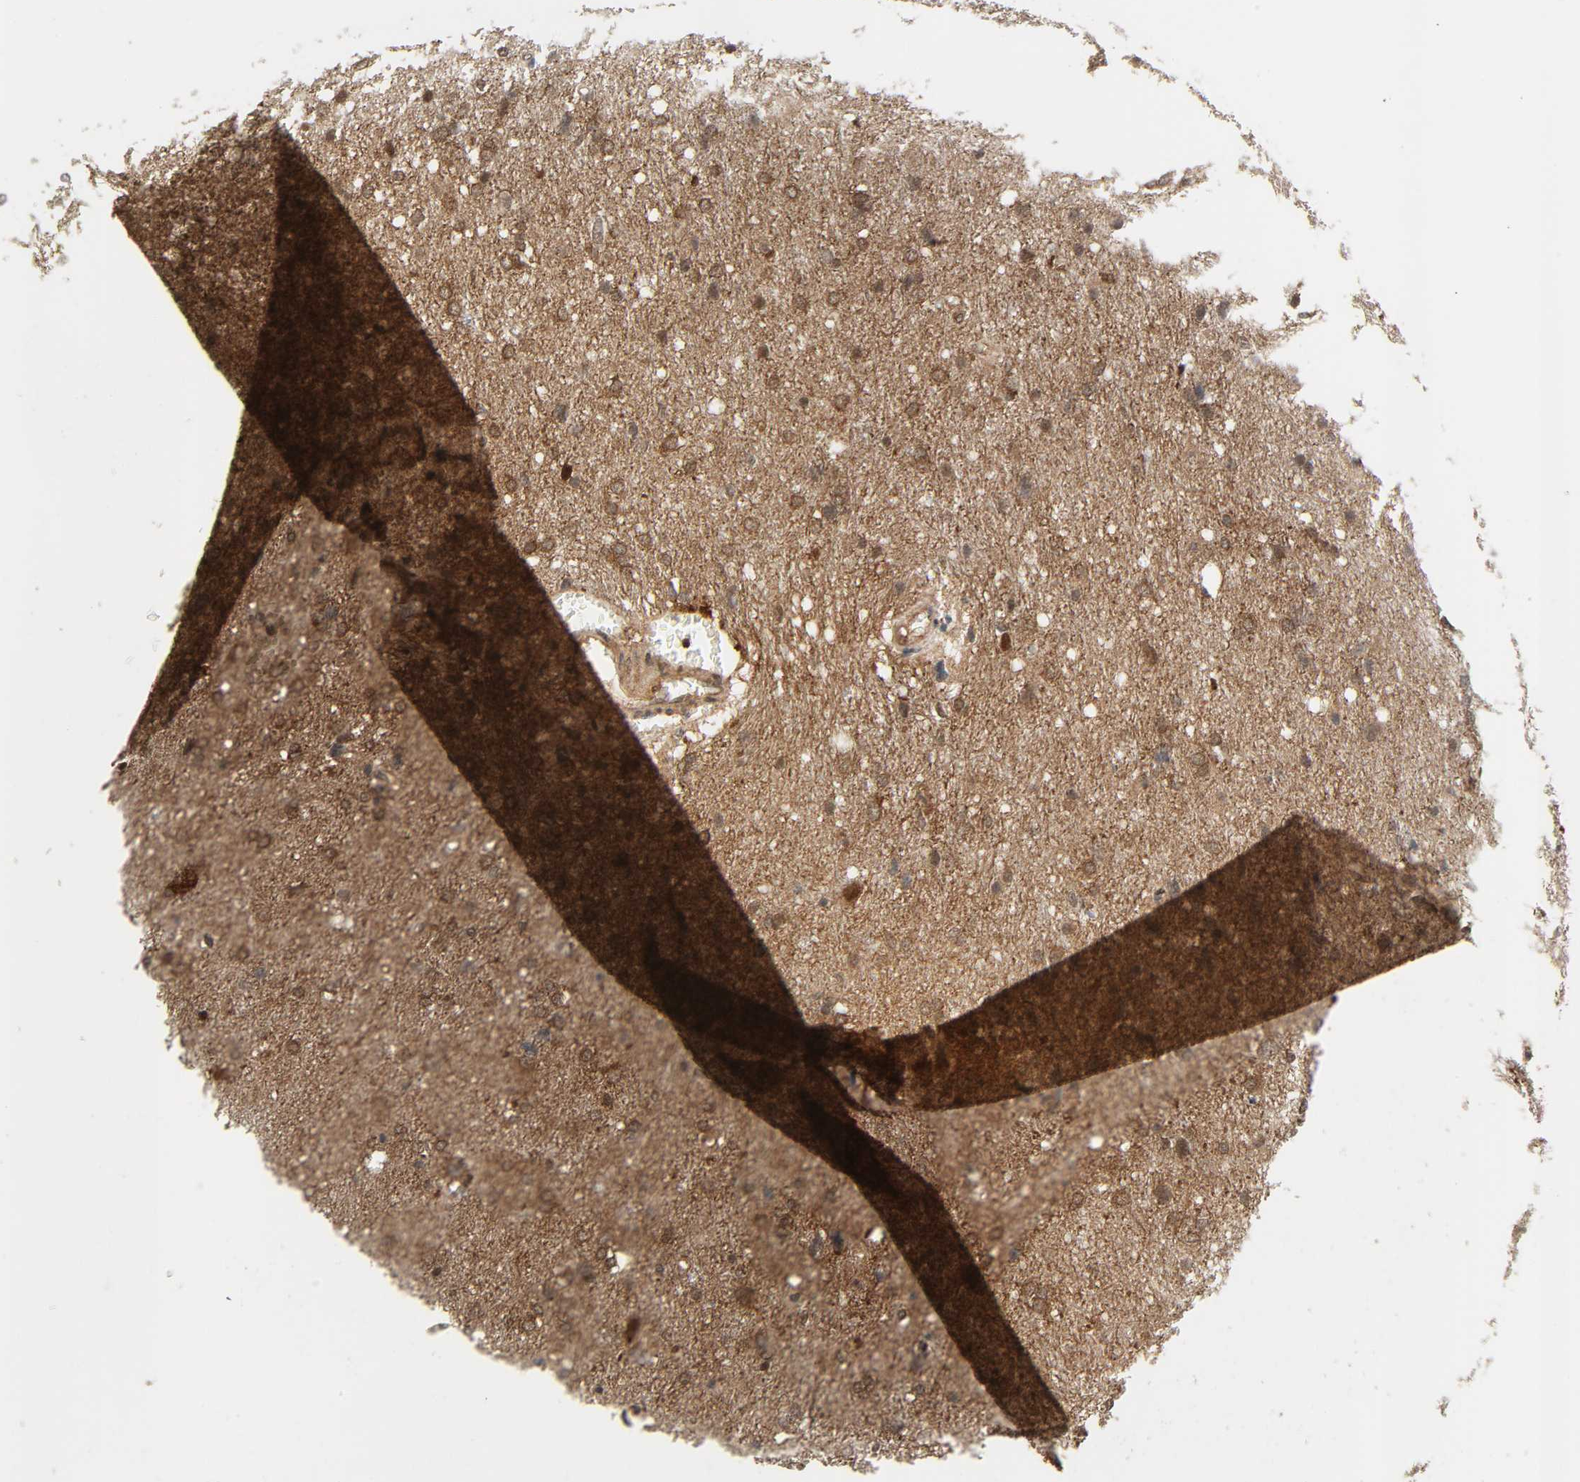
{"staining": {"intensity": "moderate", "quantity": "25%-75%", "location": "cytoplasmic/membranous"}, "tissue": "glioma", "cell_type": "Tumor cells", "image_type": "cancer", "snomed": [{"axis": "morphology", "description": "Glioma, malignant, High grade"}, {"axis": "topography", "description": "Brain"}], "caption": "Brown immunohistochemical staining in glioma reveals moderate cytoplasmic/membranous expression in about 25%-75% of tumor cells.", "gene": "GSK3A", "patient": {"sex": "female", "age": 59}}